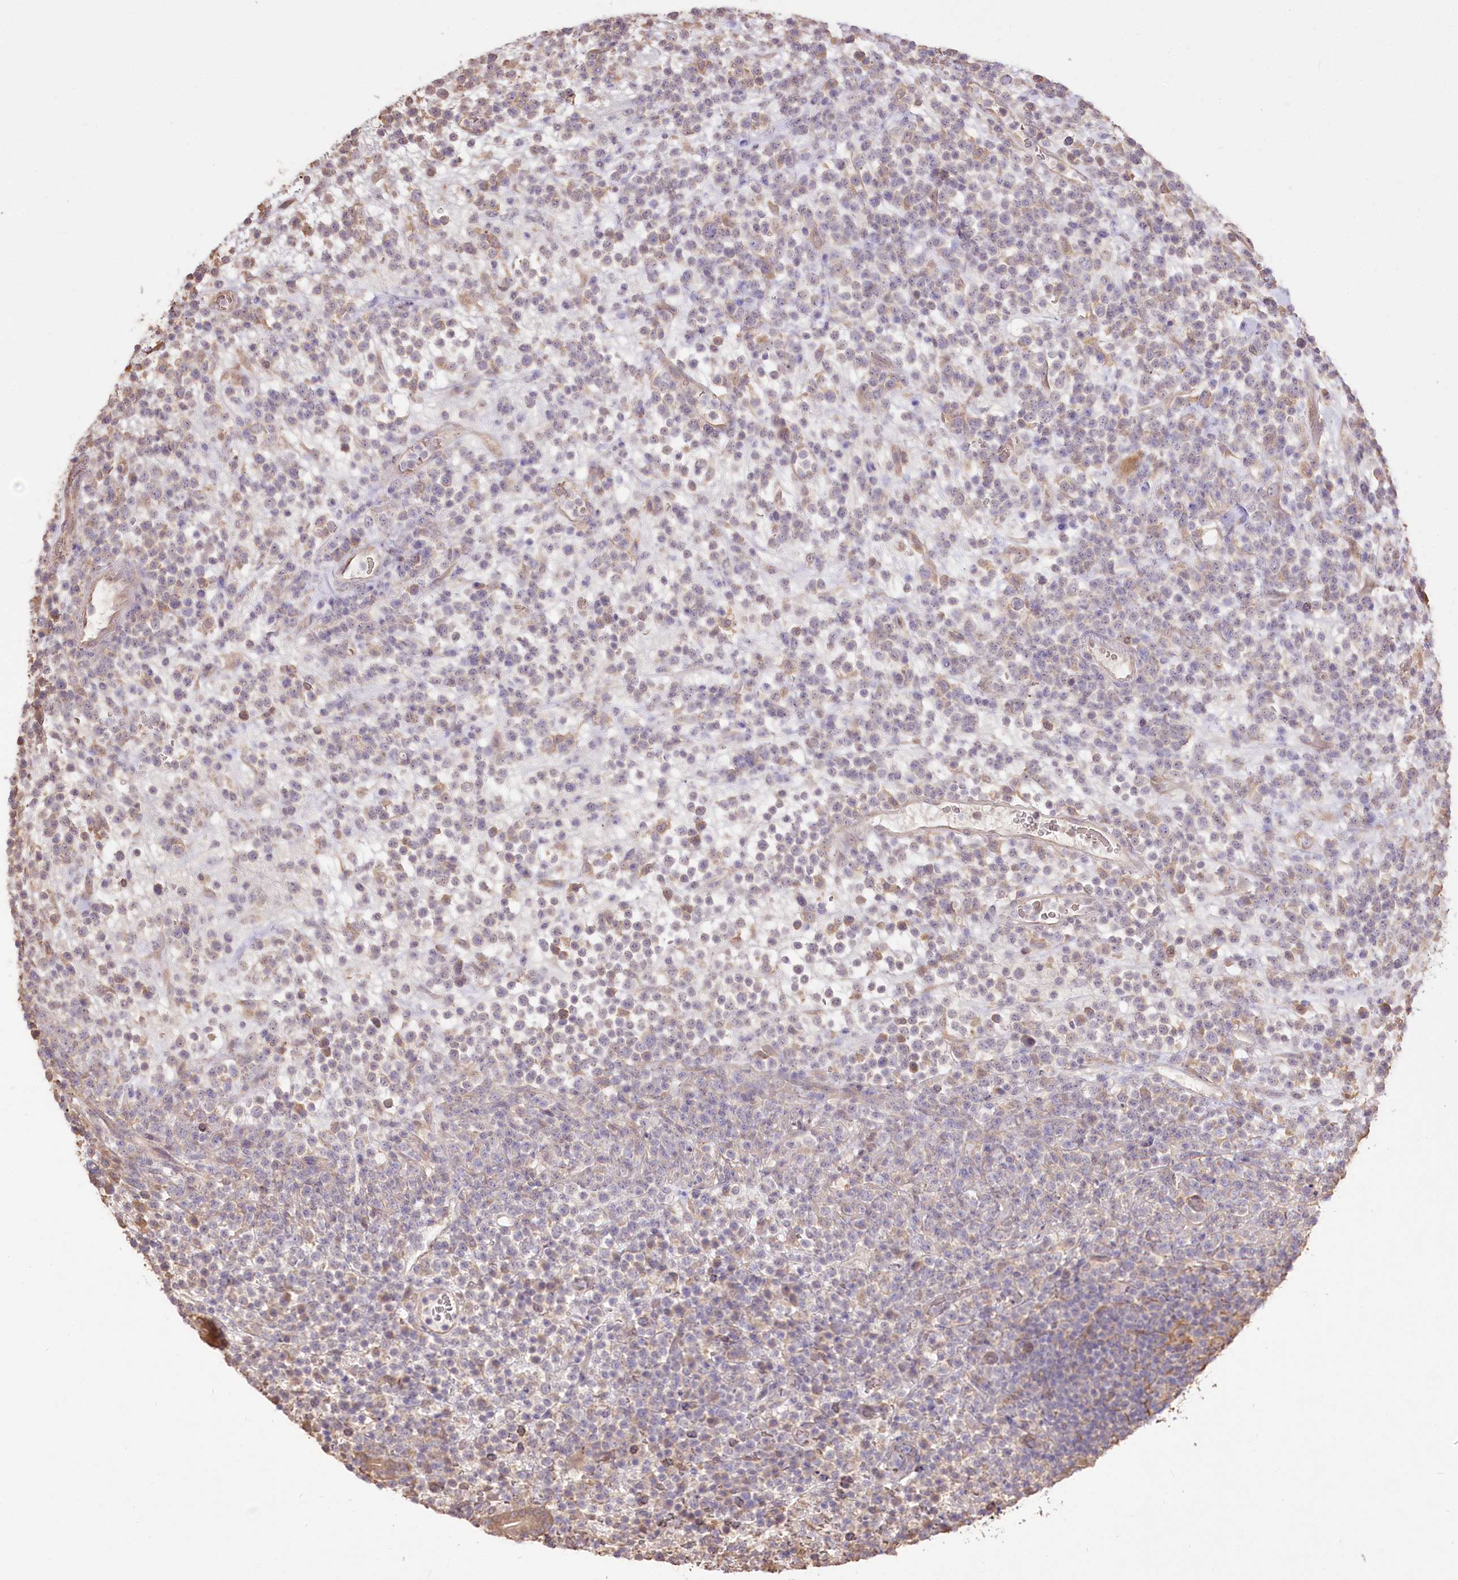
{"staining": {"intensity": "negative", "quantity": "none", "location": "none"}, "tissue": "lymphoma", "cell_type": "Tumor cells", "image_type": "cancer", "snomed": [{"axis": "morphology", "description": "Malignant lymphoma, non-Hodgkin's type, High grade"}, {"axis": "topography", "description": "Colon"}], "caption": "An immunohistochemistry (IHC) photomicrograph of high-grade malignant lymphoma, non-Hodgkin's type is shown. There is no staining in tumor cells of high-grade malignant lymphoma, non-Hodgkin's type.", "gene": "R3HDM2", "patient": {"sex": "female", "age": 53}}